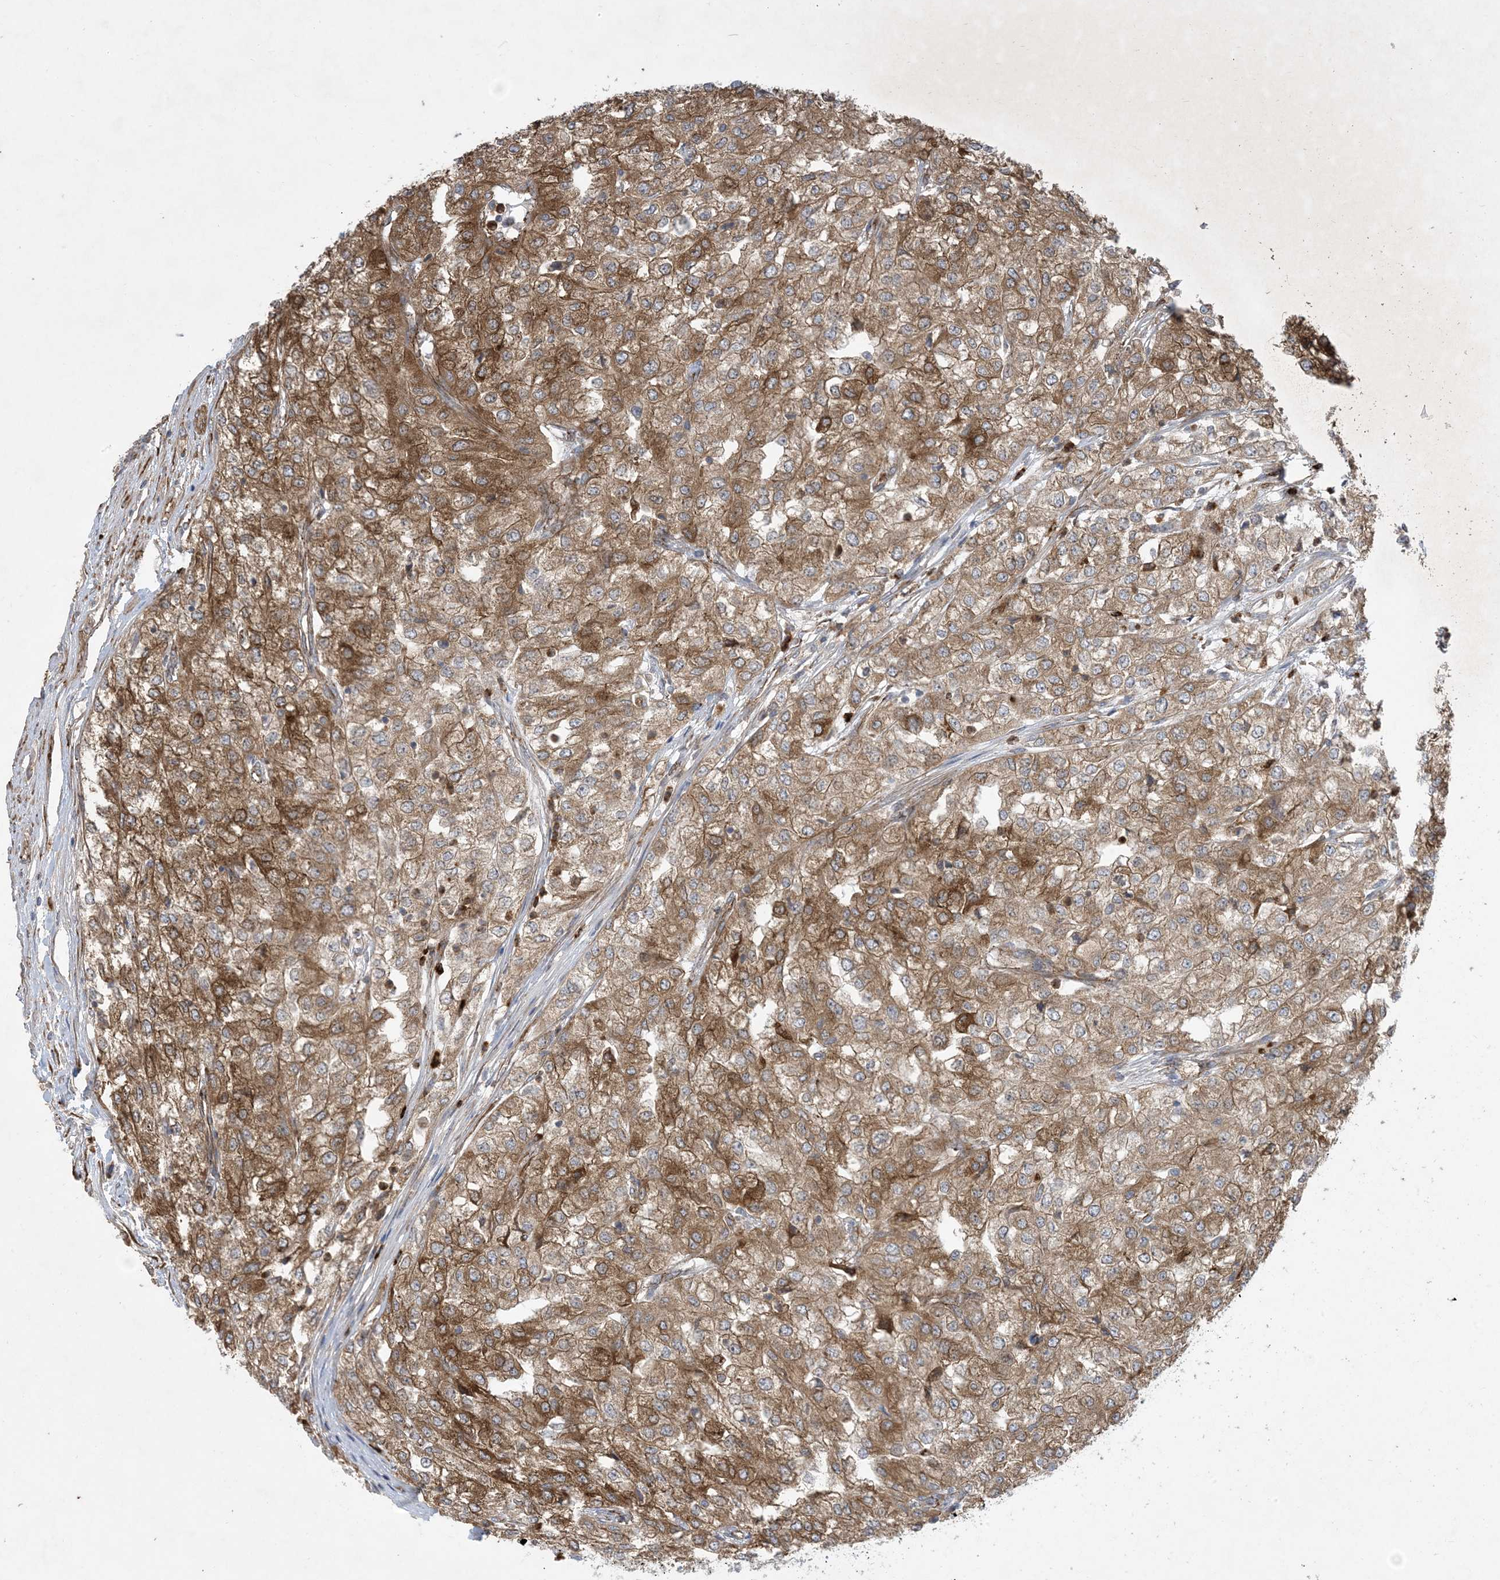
{"staining": {"intensity": "moderate", "quantity": ">75%", "location": "cytoplasmic/membranous"}, "tissue": "renal cancer", "cell_type": "Tumor cells", "image_type": "cancer", "snomed": [{"axis": "morphology", "description": "Adenocarcinoma, NOS"}, {"axis": "topography", "description": "Kidney"}], "caption": "Protein staining by immunohistochemistry (IHC) exhibits moderate cytoplasmic/membranous positivity in approximately >75% of tumor cells in renal cancer (adenocarcinoma). (DAB (3,3'-diaminobenzidine) IHC with brightfield microscopy, high magnification).", "gene": "OTOP1", "patient": {"sex": "female", "age": 54}}